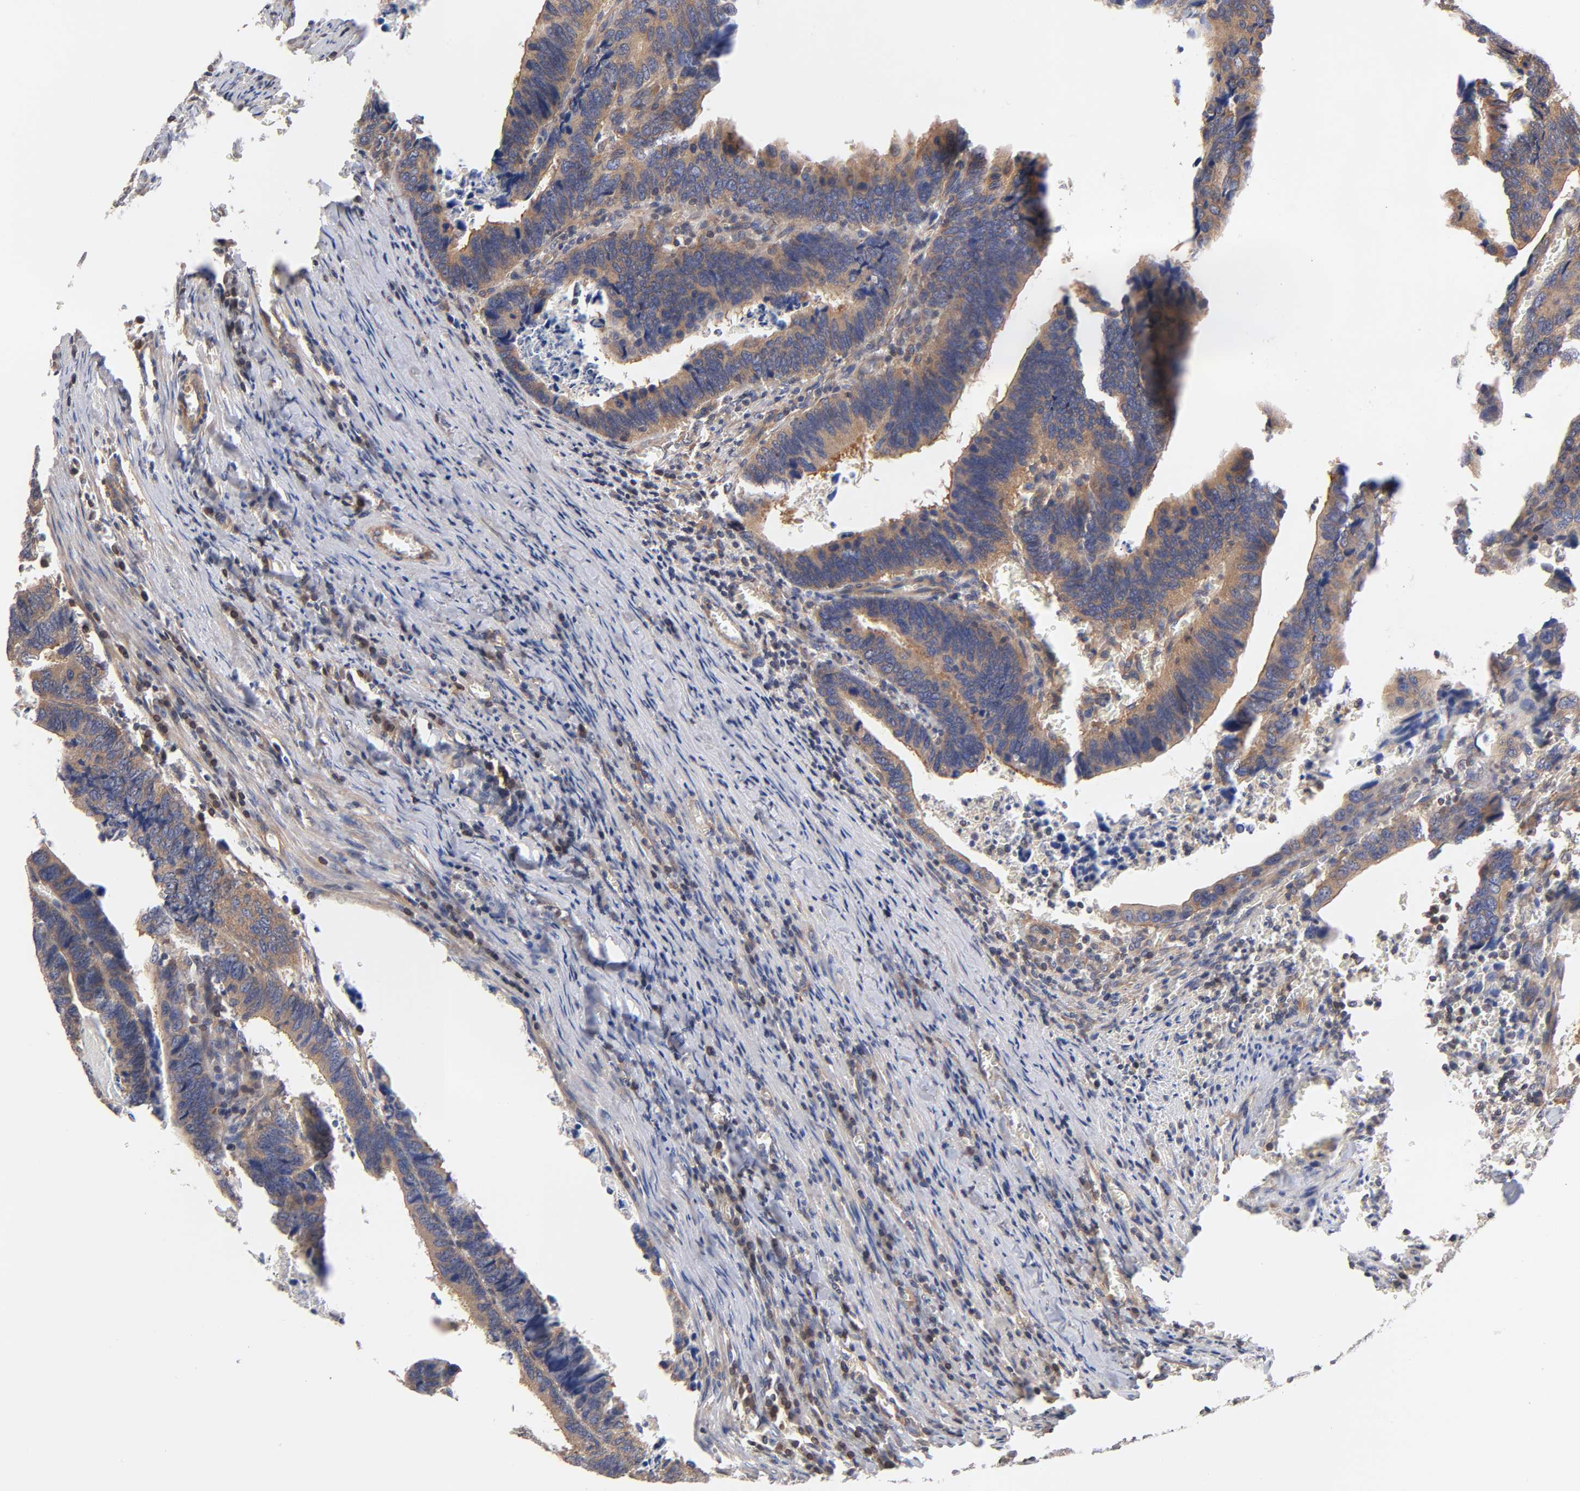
{"staining": {"intensity": "moderate", "quantity": ">75%", "location": "cytoplasmic/membranous"}, "tissue": "colorectal cancer", "cell_type": "Tumor cells", "image_type": "cancer", "snomed": [{"axis": "morphology", "description": "Adenocarcinoma, NOS"}, {"axis": "topography", "description": "Colon"}], "caption": "Protein staining exhibits moderate cytoplasmic/membranous positivity in approximately >75% of tumor cells in colorectal cancer. The protein is shown in brown color, while the nuclei are stained blue.", "gene": "STRN3", "patient": {"sex": "male", "age": 72}}